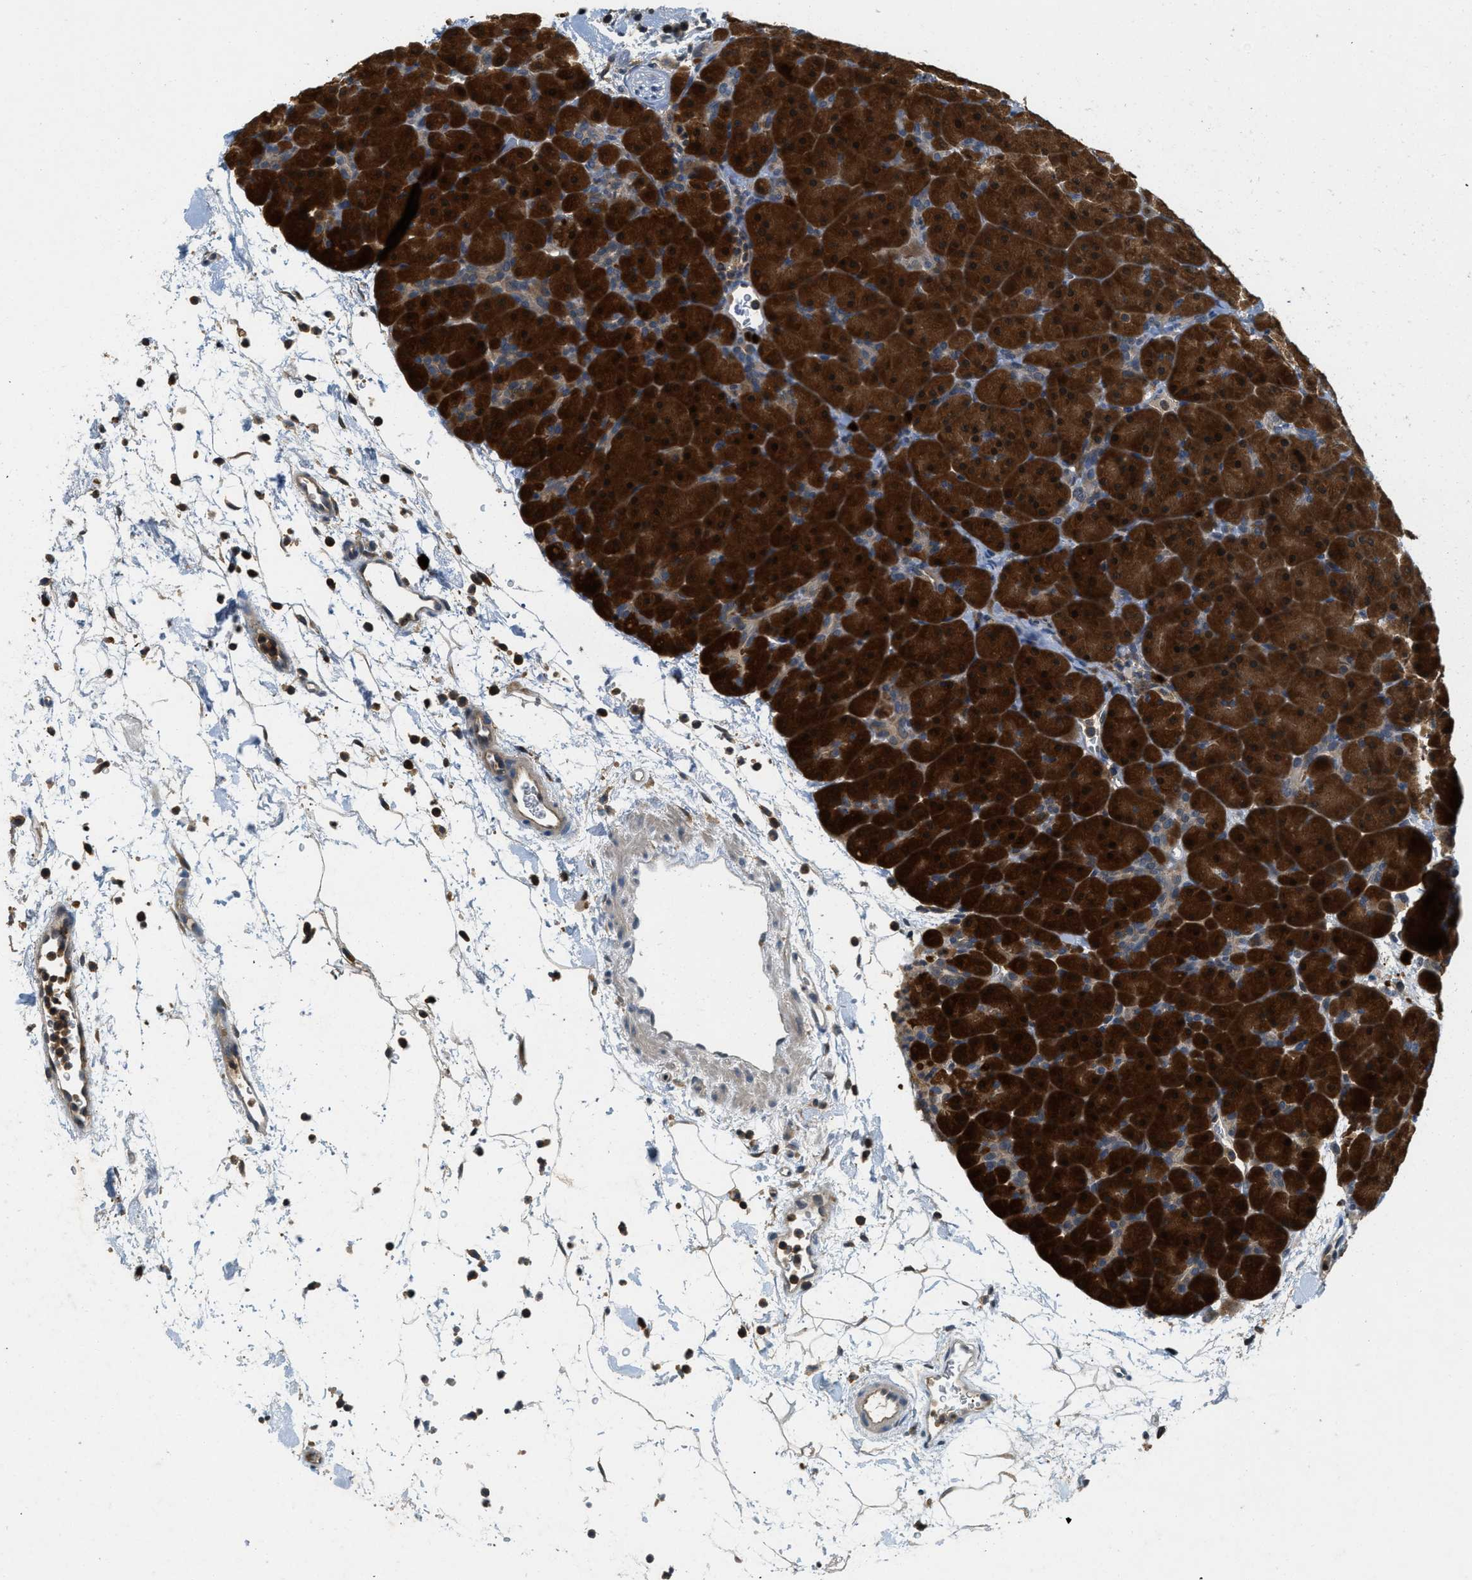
{"staining": {"intensity": "strong", "quantity": ">75%", "location": "cytoplasmic/membranous,nuclear"}, "tissue": "pancreas", "cell_type": "Exocrine glandular cells", "image_type": "normal", "snomed": [{"axis": "morphology", "description": "Normal tissue, NOS"}, {"axis": "topography", "description": "Pancreas"}], "caption": "Exocrine glandular cells reveal high levels of strong cytoplasmic/membranous,nuclear expression in about >75% of cells in normal pancreas.", "gene": "GMPPB", "patient": {"sex": "male", "age": 66}}